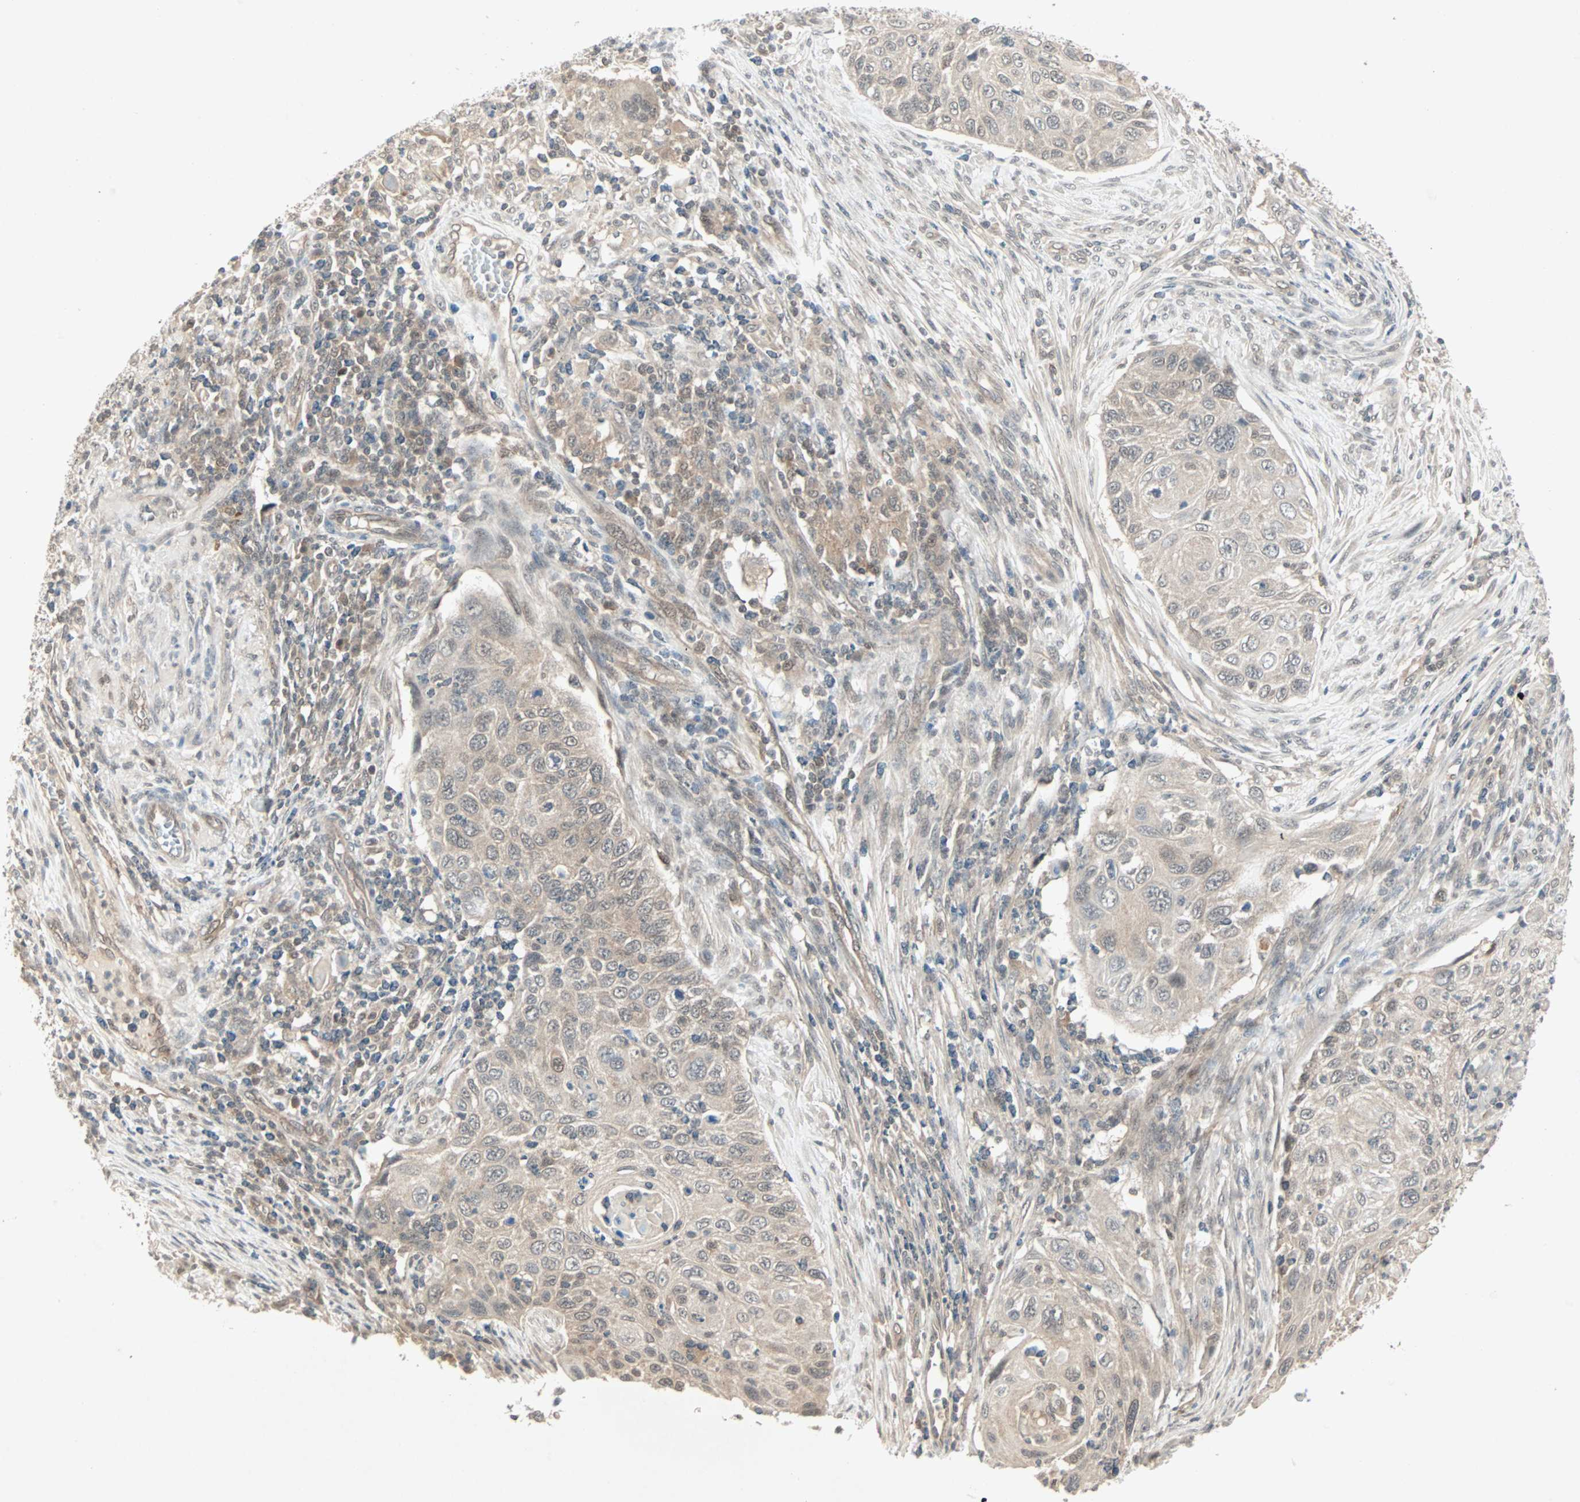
{"staining": {"intensity": "weak", "quantity": "25%-75%", "location": "cytoplasmic/membranous"}, "tissue": "cervical cancer", "cell_type": "Tumor cells", "image_type": "cancer", "snomed": [{"axis": "morphology", "description": "Squamous cell carcinoma, NOS"}, {"axis": "topography", "description": "Cervix"}], "caption": "Protein staining reveals weak cytoplasmic/membranous positivity in about 25%-75% of tumor cells in cervical squamous cell carcinoma.", "gene": "PTPA", "patient": {"sex": "female", "age": 70}}